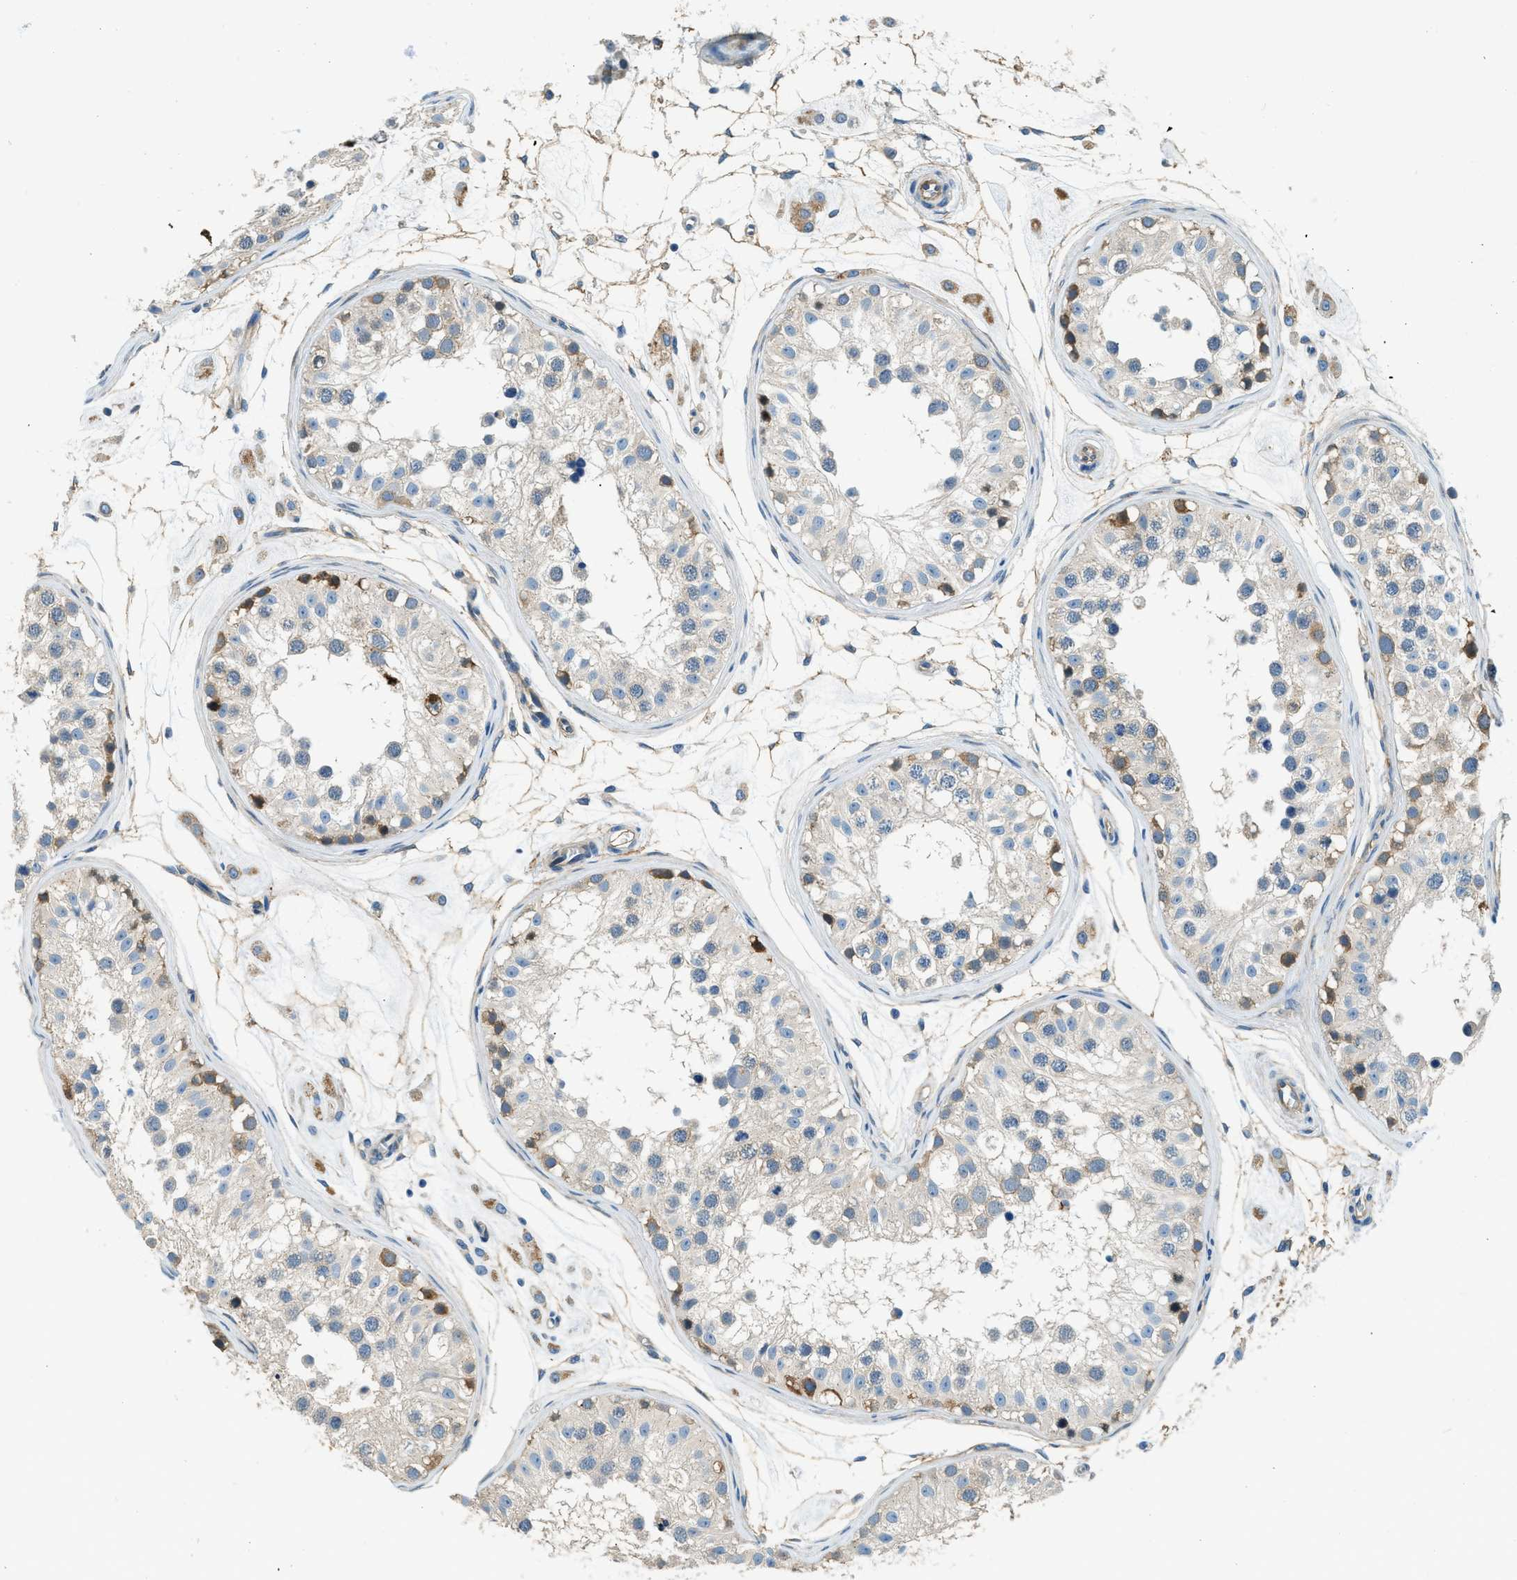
{"staining": {"intensity": "moderate", "quantity": "25%-75%", "location": "cytoplasmic/membranous"}, "tissue": "testis", "cell_type": "Cells in seminiferous ducts", "image_type": "normal", "snomed": [{"axis": "morphology", "description": "Normal tissue, NOS"}, {"axis": "morphology", "description": "Adenocarcinoma, metastatic, NOS"}, {"axis": "topography", "description": "Testis"}], "caption": "Immunohistochemical staining of unremarkable human testis demonstrates medium levels of moderate cytoplasmic/membranous positivity in approximately 25%-75% of cells in seminiferous ducts. Immunohistochemistry (ihc) stains the protein of interest in brown and the nuclei are stained blue.", "gene": "ZNF367", "patient": {"sex": "male", "age": 26}}